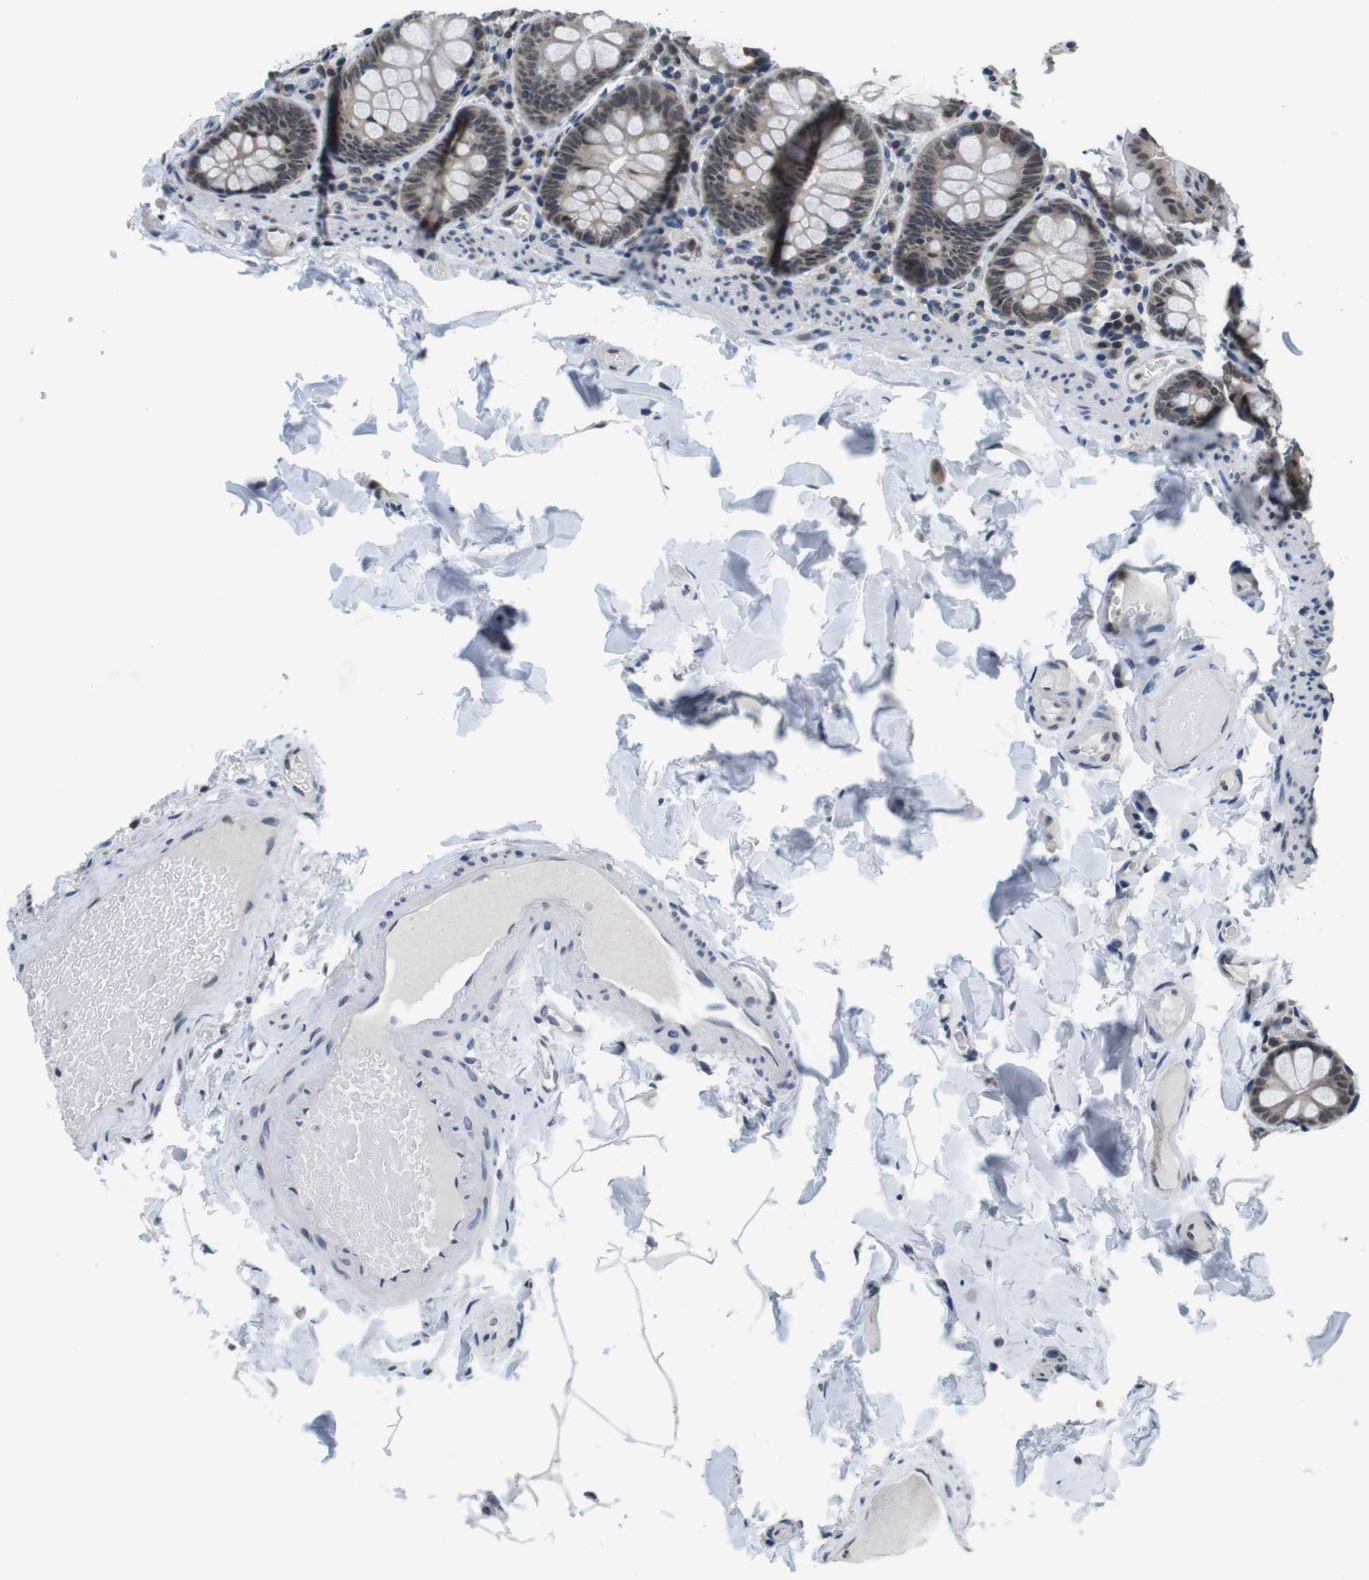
{"staining": {"intensity": "negative", "quantity": "none", "location": "none"}, "tissue": "colon", "cell_type": "Endothelial cells", "image_type": "normal", "snomed": [{"axis": "morphology", "description": "Normal tissue, NOS"}, {"axis": "topography", "description": "Colon"}], "caption": "Histopathology image shows no protein staining in endothelial cells of unremarkable colon. (DAB immunohistochemistry, high magnification).", "gene": "NEK4", "patient": {"sex": "female", "age": 61}}